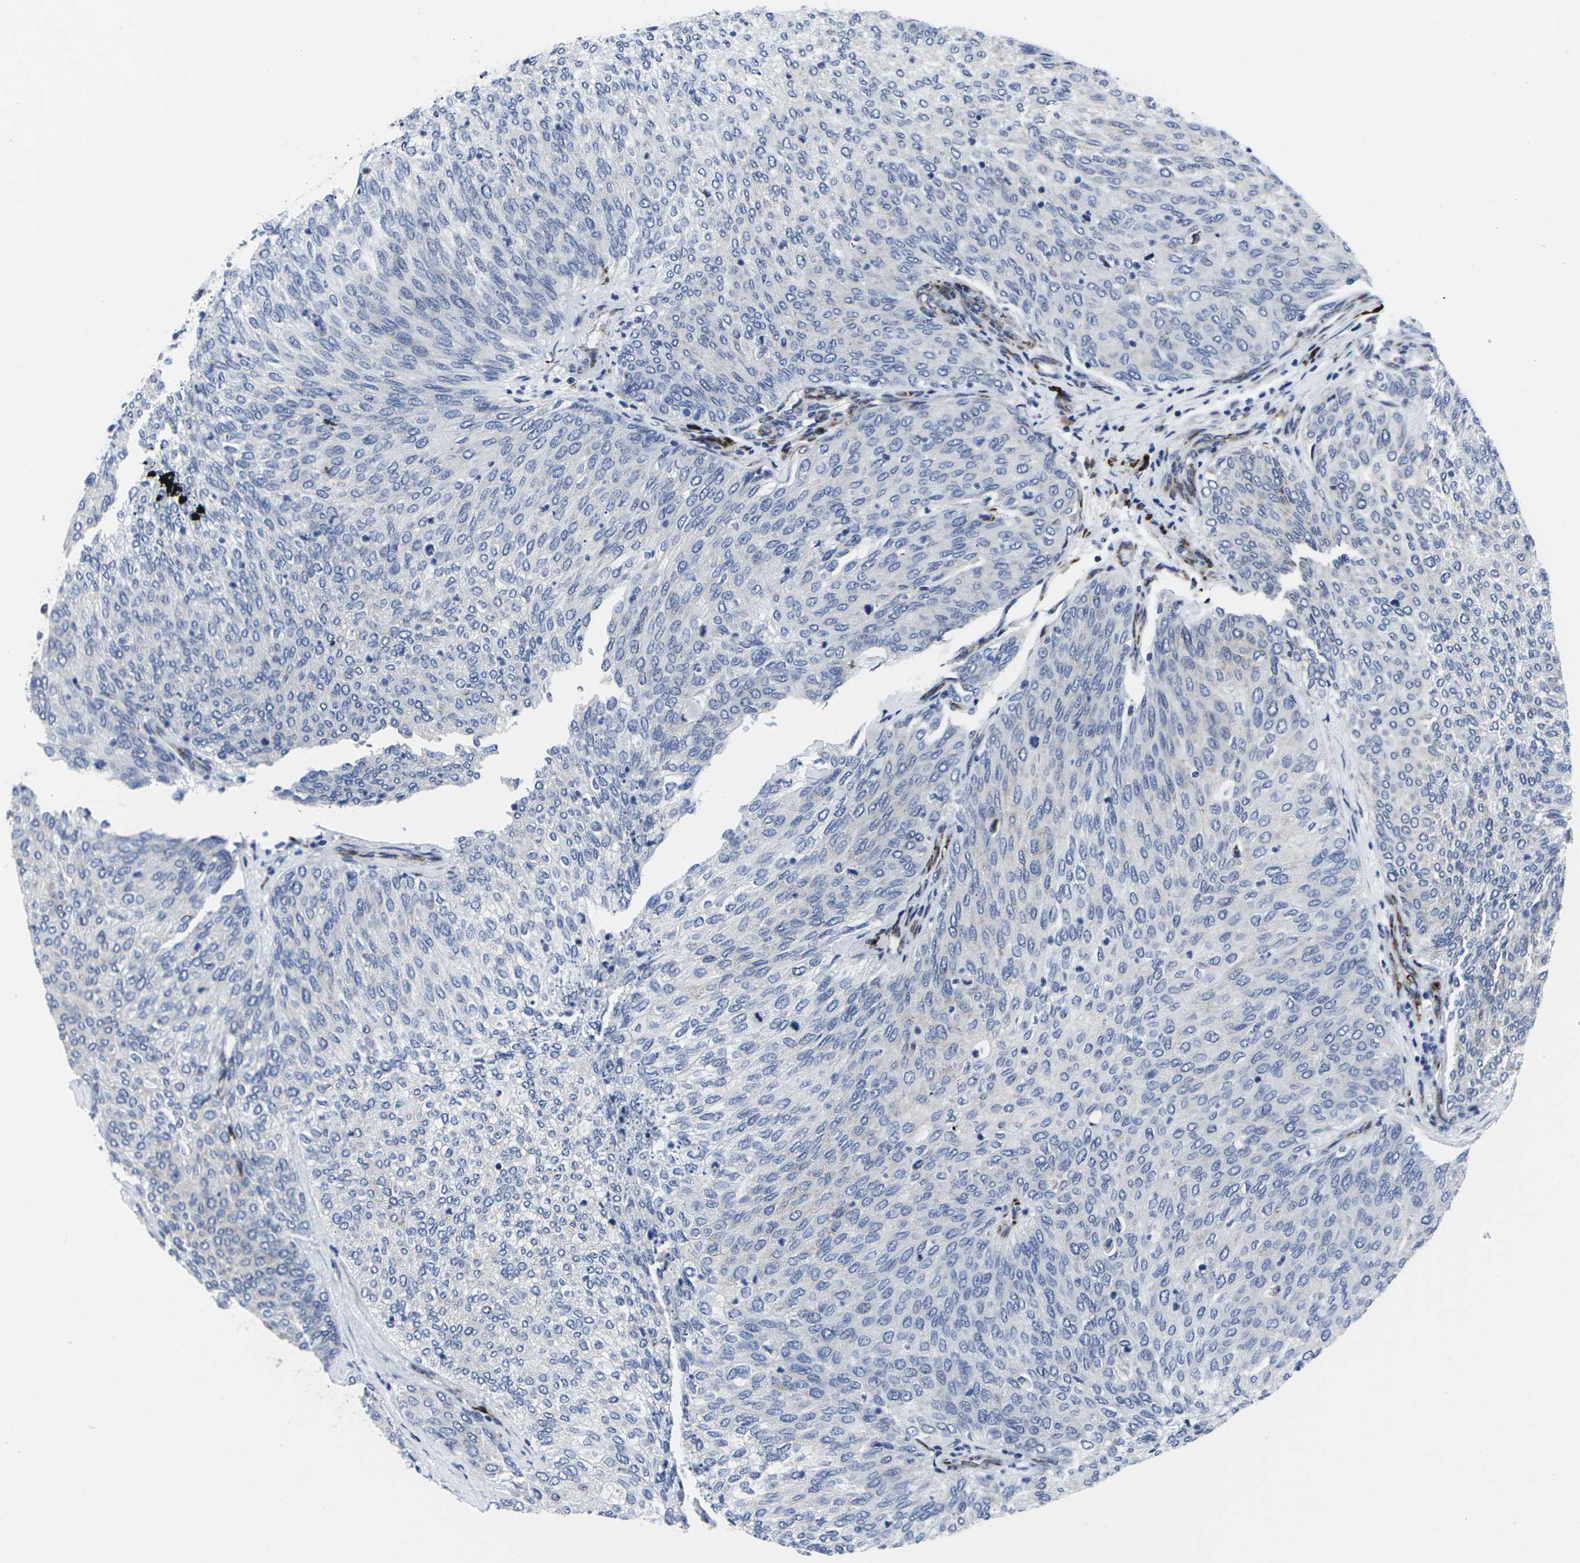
{"staining": {"intensity": "negative", "quantity": "none", "location": "none"}, "tissue": "urothelial cancer", "cell_type": "Tumor cells", "image_type": "cancer", "snomed": [{"axis": "morphology", "description": "Urothelial carcinoma, Low grade"}, {"axis": "topography", "description": "Urinary bladder"}], "caption": "Photomicrograph shows no significant protein expression in tumor cells of urothelial cancer.", "gene": "RPN1", "patient": {"sex": "female", "age": 79}}